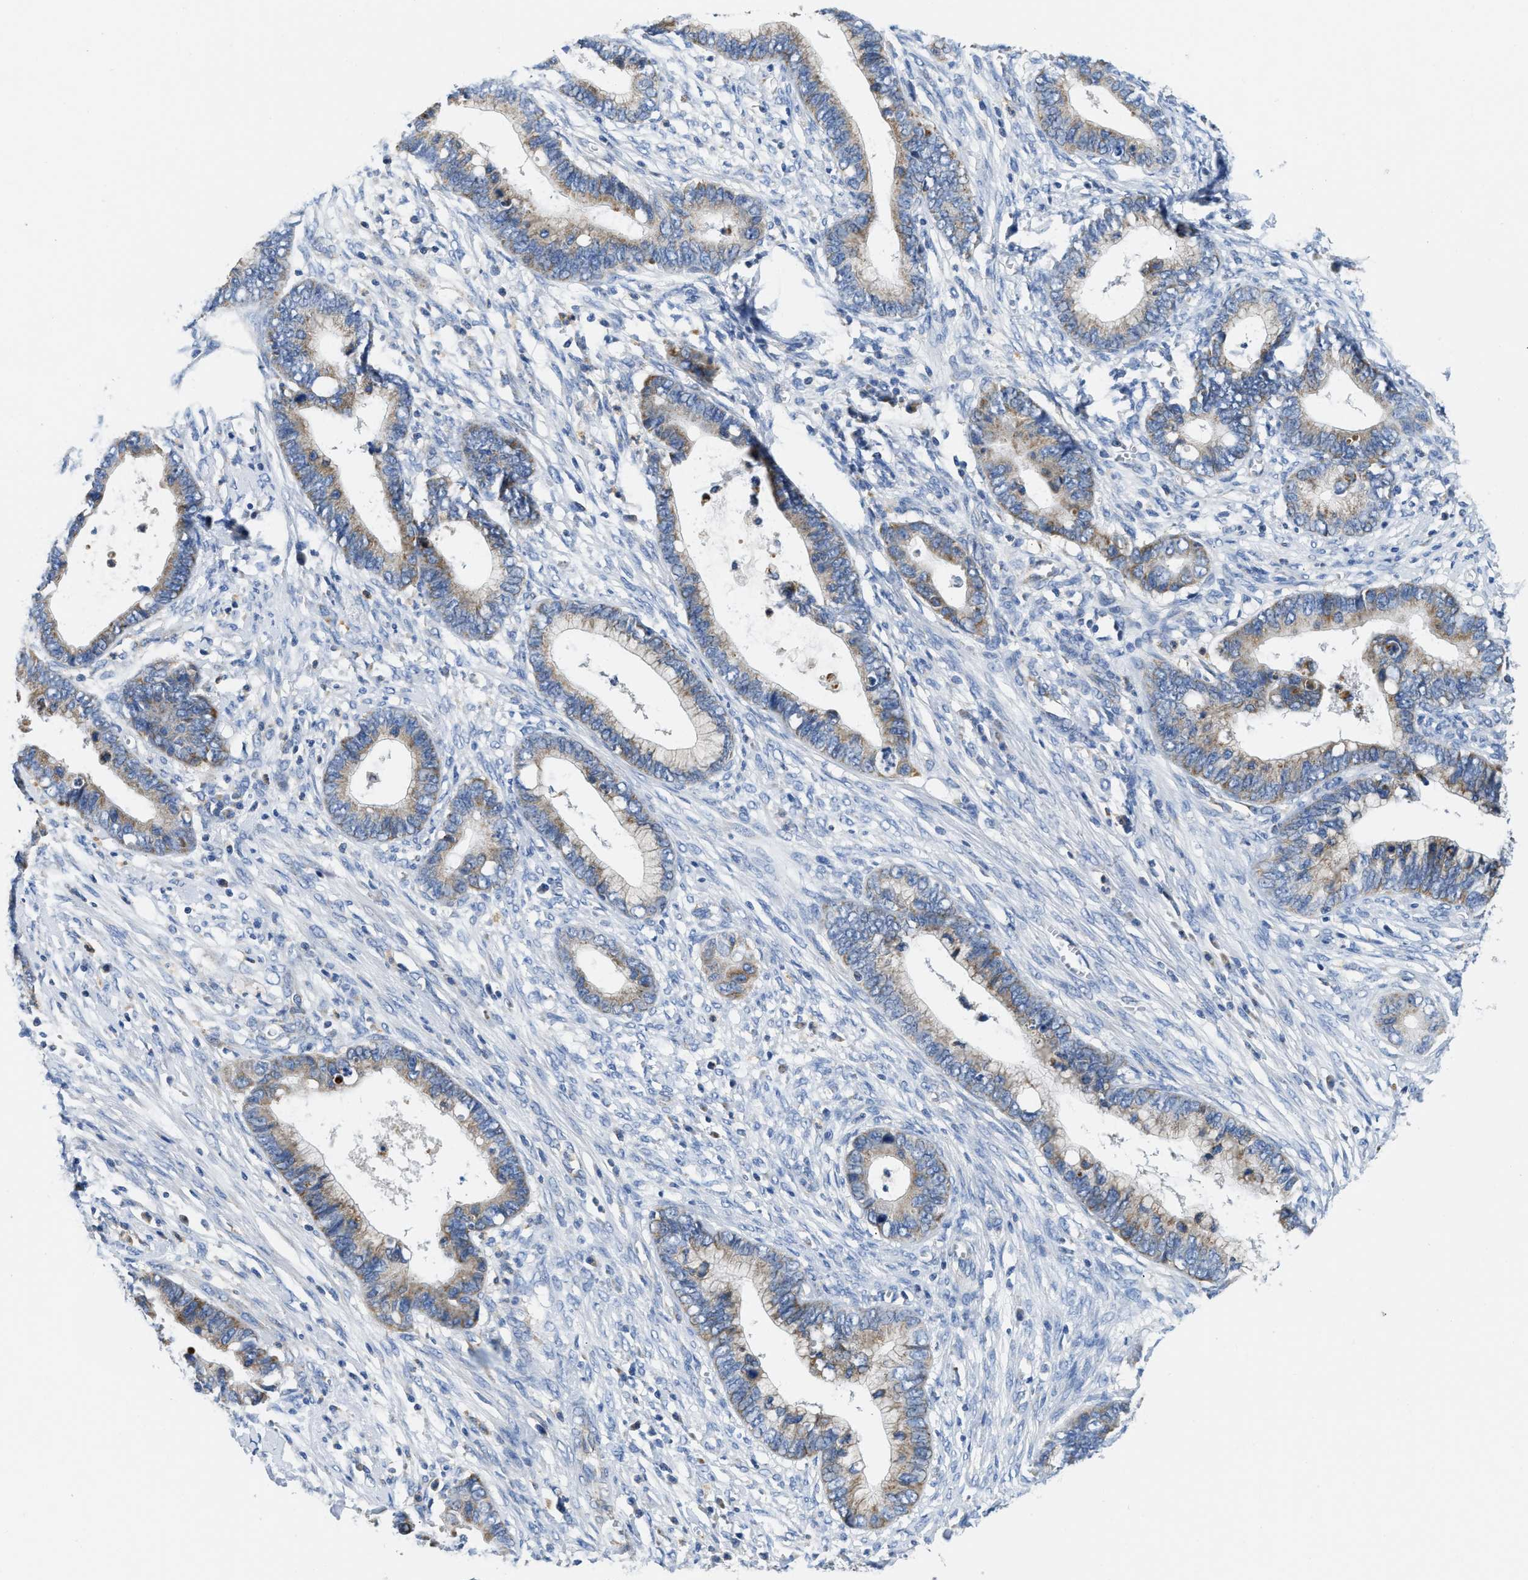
{"staining": {"intensity": "weak", "quantity": "25%-75%", "location": "cytoplasmic/membranous"}, "tissue": "cervical cancer", "cell_type": "Tumor cells", "image_type": "cancer", "snomed": [{"axis": "morphology", "description": "Adenocarcinoma, NOS"}, {"axis": "topography", "description": "Cervix"}], "caption": "This histopathology image shows immunohistochemistry staining of cervical cancer, with low weak cytoplasmic/membranous staining in approximately 25%-75% of tumor cells.", "gene": "SLC25A13", "patient": {"sex": "female", "age": 44}}